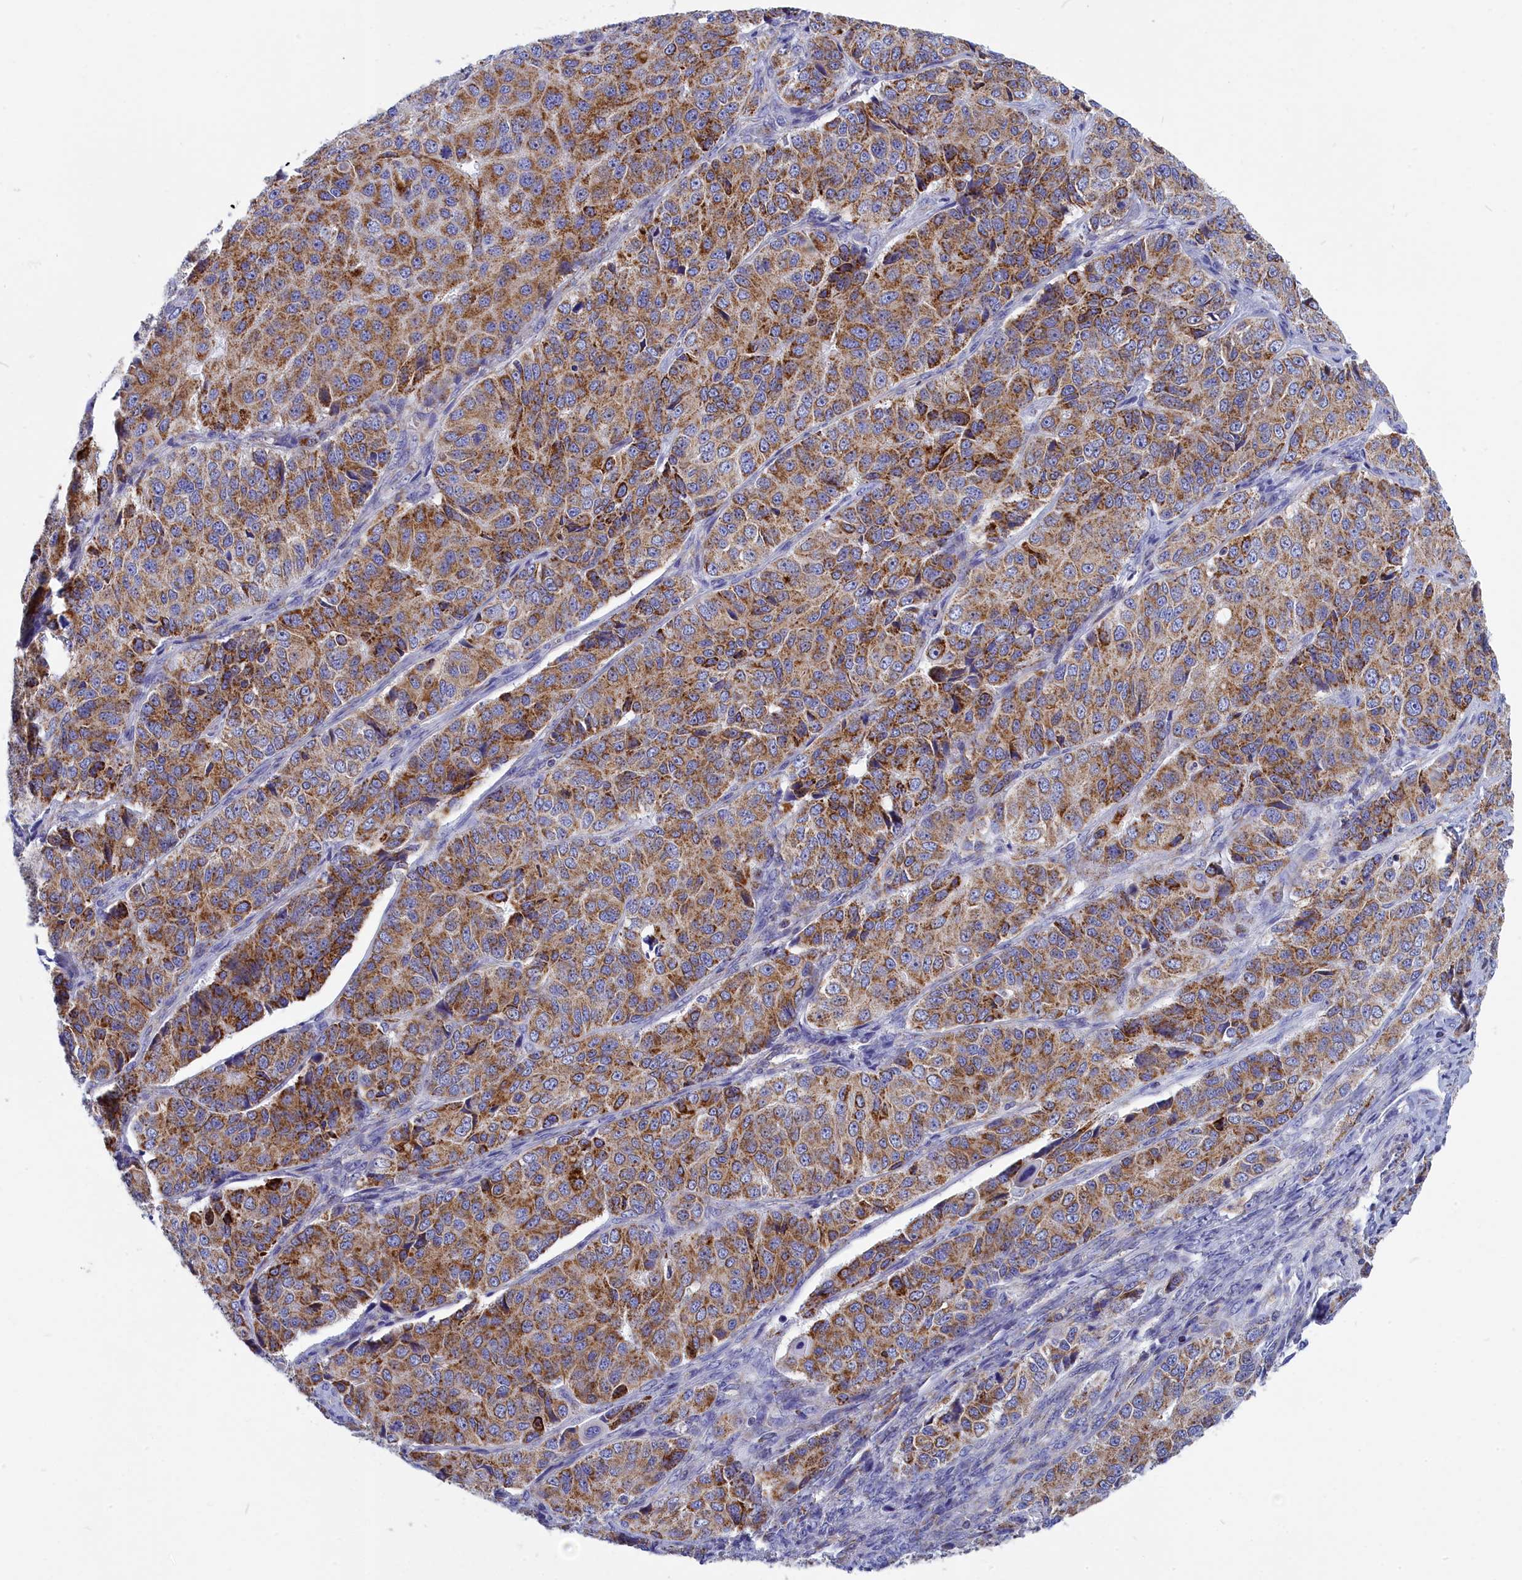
{"staining": {"intensity": "moderate", "quantity": ">75%", "location": "cytoplasmic/membranous"}, "tissue": "ovarian cancer", "cell_type": "Tumor cells", "image_type": "cancer", "snomed": [{"axis": "morphology", "description": "Carcinoma, endometroid"}, {"axis": "topography", "description": "Ovary"}], "caption": "Immunohistochemistry (IHC) photomicrograph of ovarian endometroid carcinoma stained for a protein (brown), which demonstrates medium levels of moderate cytoplasmic/membranous positivity in about >75% of tumor cells.", "gene": "CCRL2", "patient": {"sex": "female", "age": 51}}